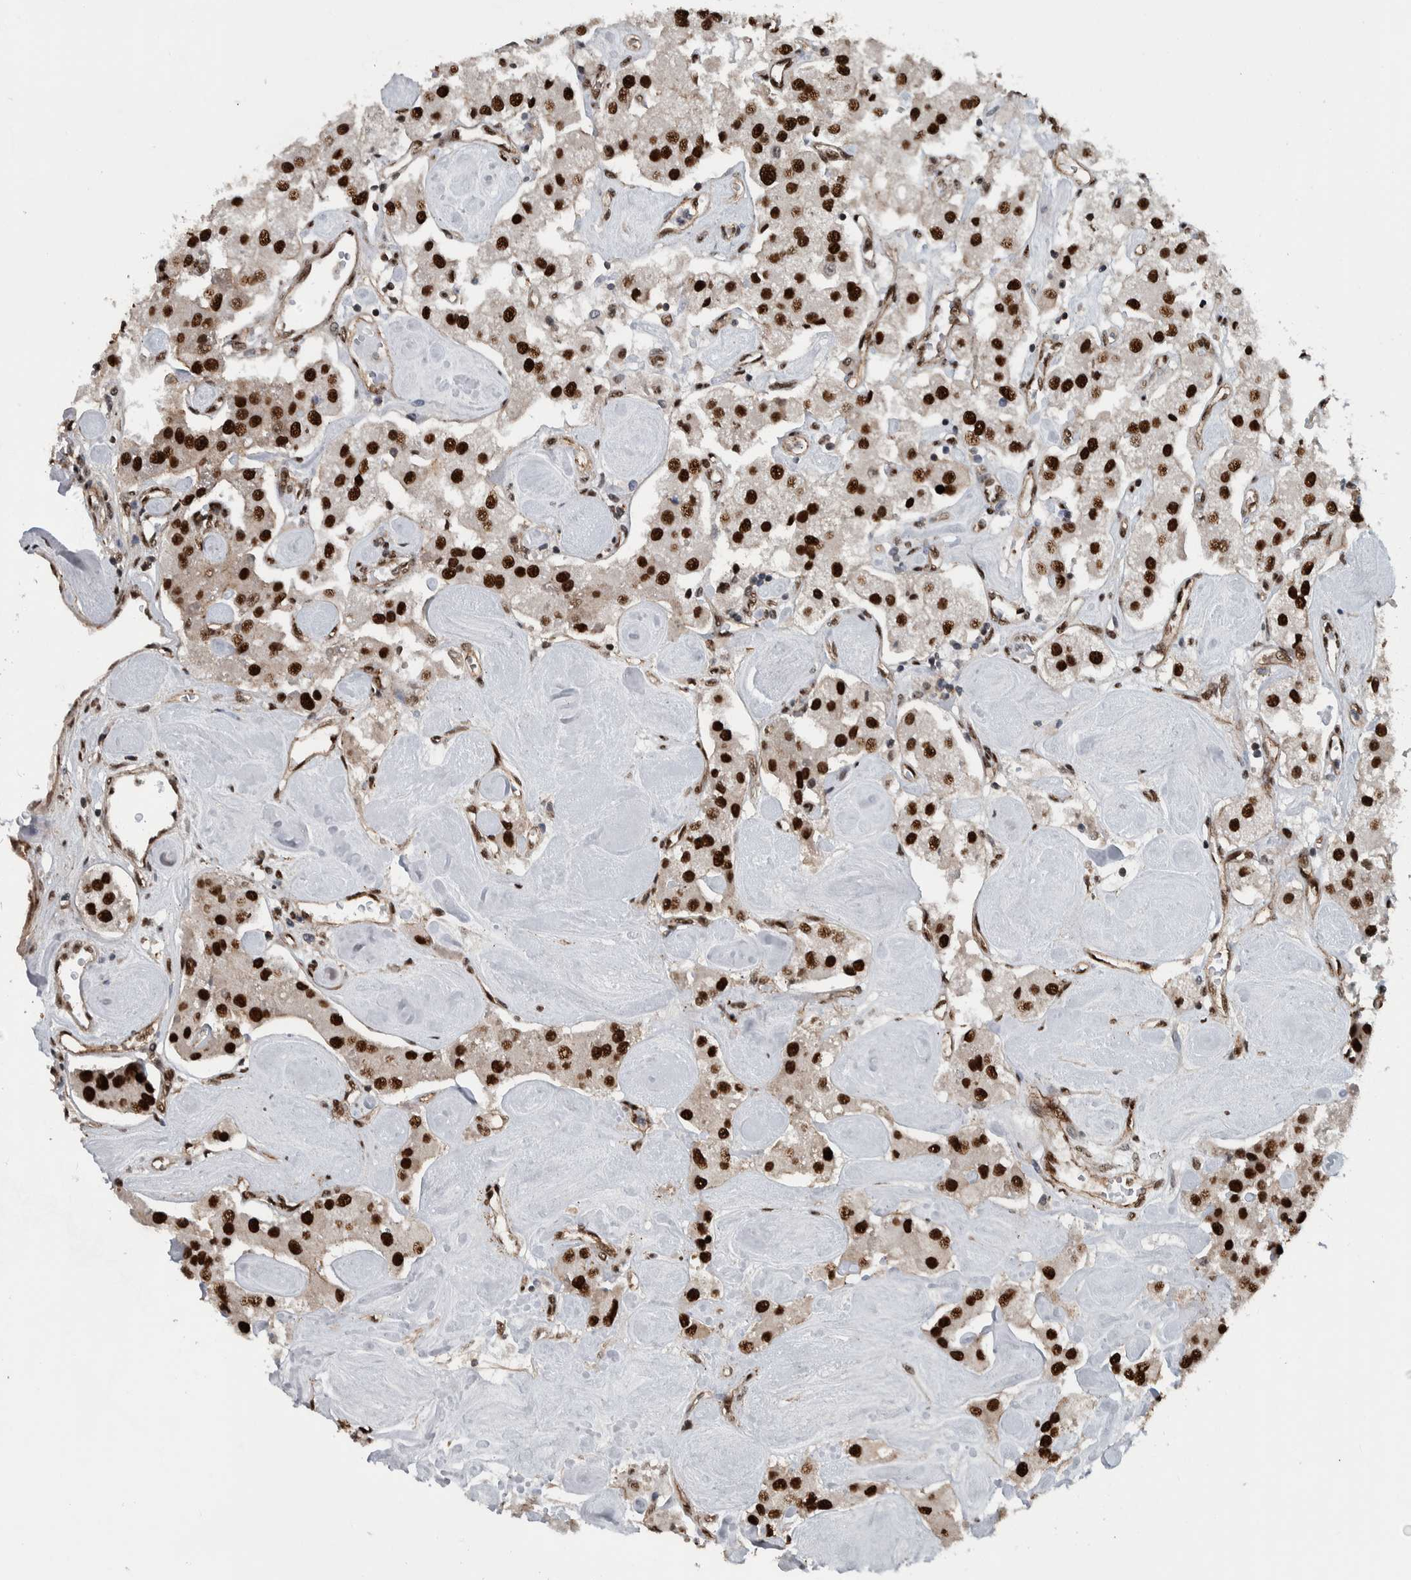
{"staining": {"intensity": "strong", "quantity": ">75%", "location": "nuclear"}, "tissue": "carcinoid", "cell_type": "Tumor cells", "image_type": "cancer", "snomed": [{"axis": "morphology", "description": "Carcinoid, malignant, NOS"}, {"axis": "topography", "description": "Pancreas"}], "caption": "Protein staining reveals strong nuclear expression in approximately >75% of tumor cells in carcinoid. (IHC, brightfield microscopy, high magnification).", "gene": "FAM135B", "patient": {"sex": "male", "age": 41}}